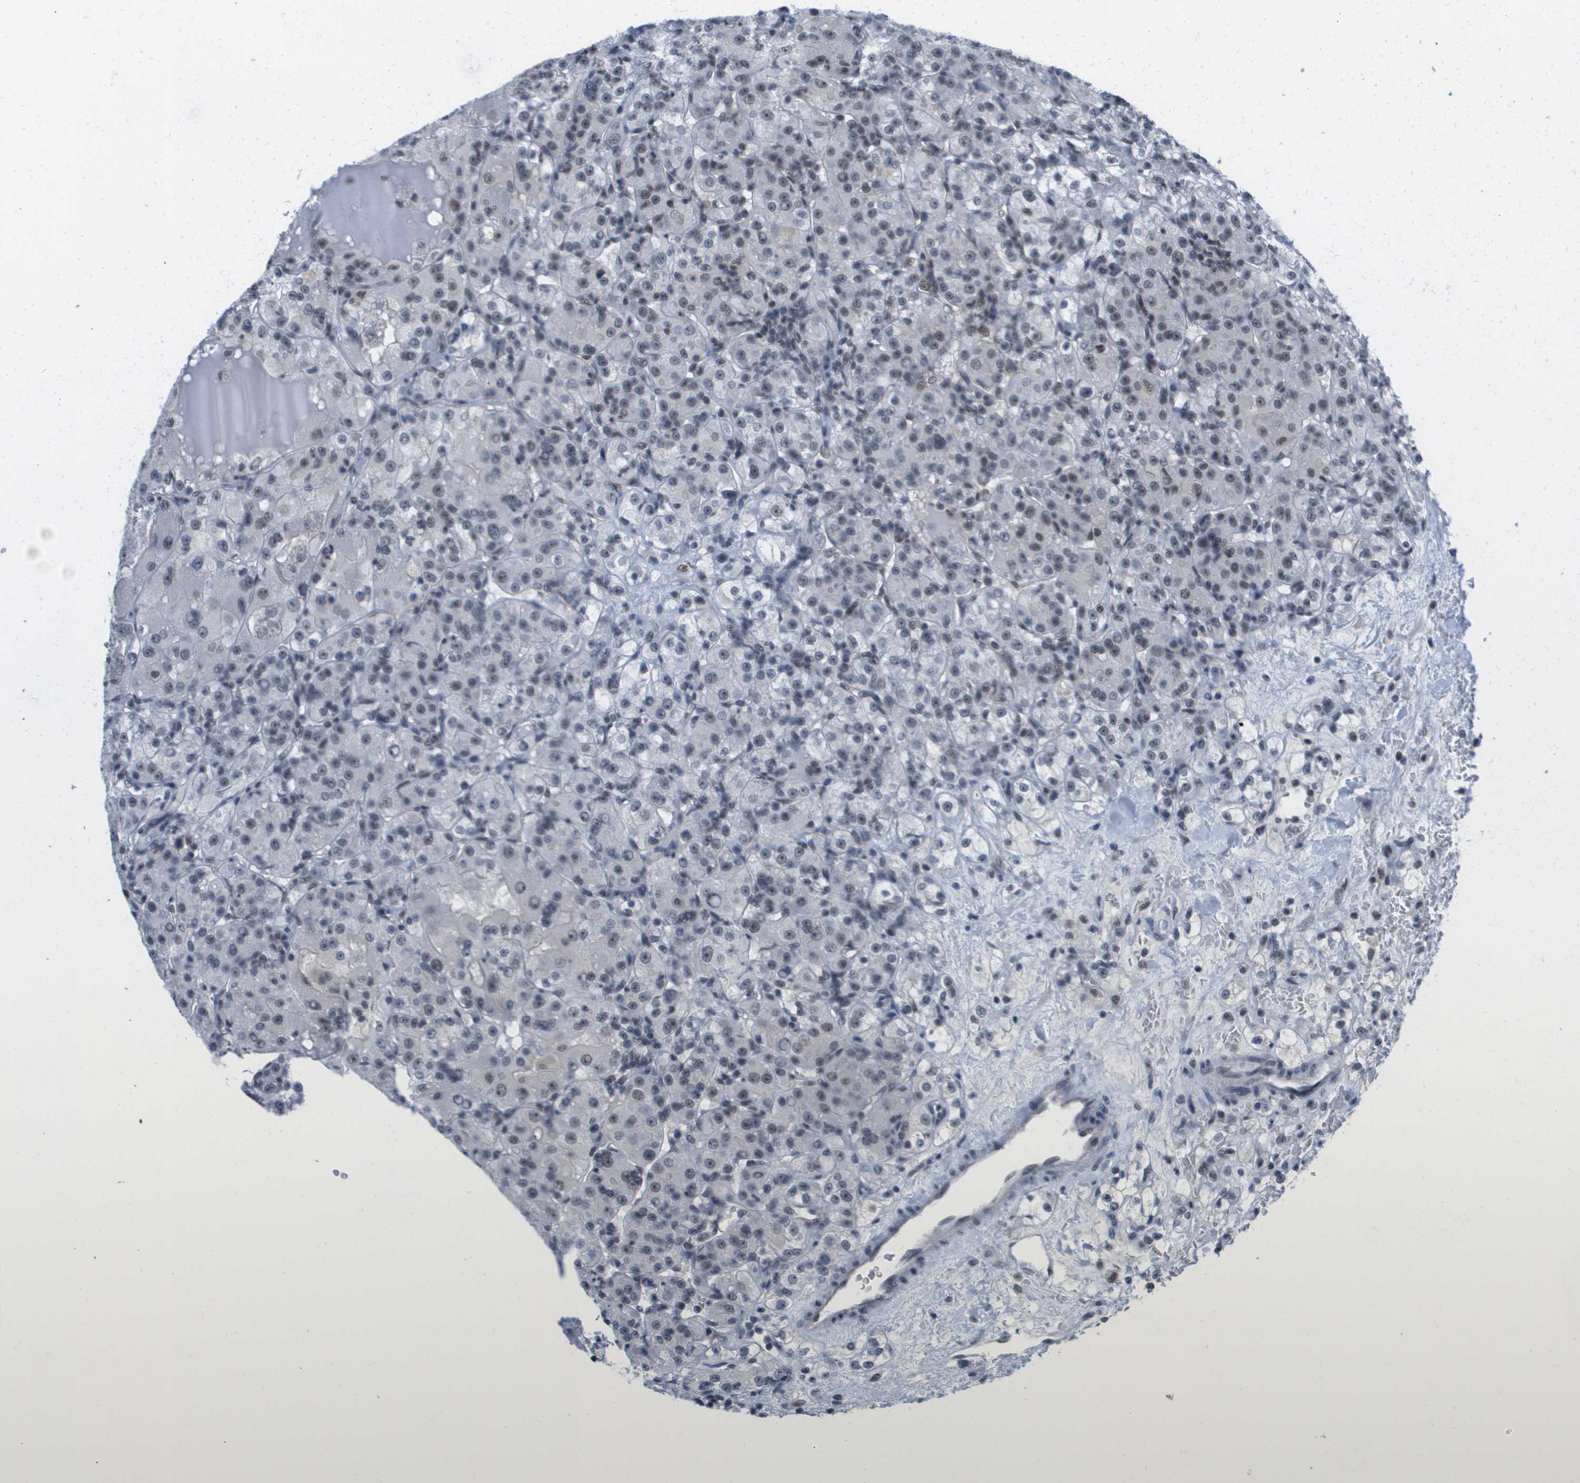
{"staining": {"intensity": "weak", "quantity": "<25%", "location": "nuclear"}, "tissue": "renal cancer", "cell_type": "Tumor cells", "image_type": "cancer", "snomed": [{"axis": "morphology", "description": "Normal tissue, NOS"}, {"axis": "morphology", "description": "Adenocarcinoma, NOS"}, {"axis": "topography", "description": "Kidney"}], "caption": "DAB immunohistochemical staining of human renal adenocarcinoma demonstrates no significant positivity in tumor cells.", "gene": "ISY1", "patient": {"sex": "male", "age": 61}}